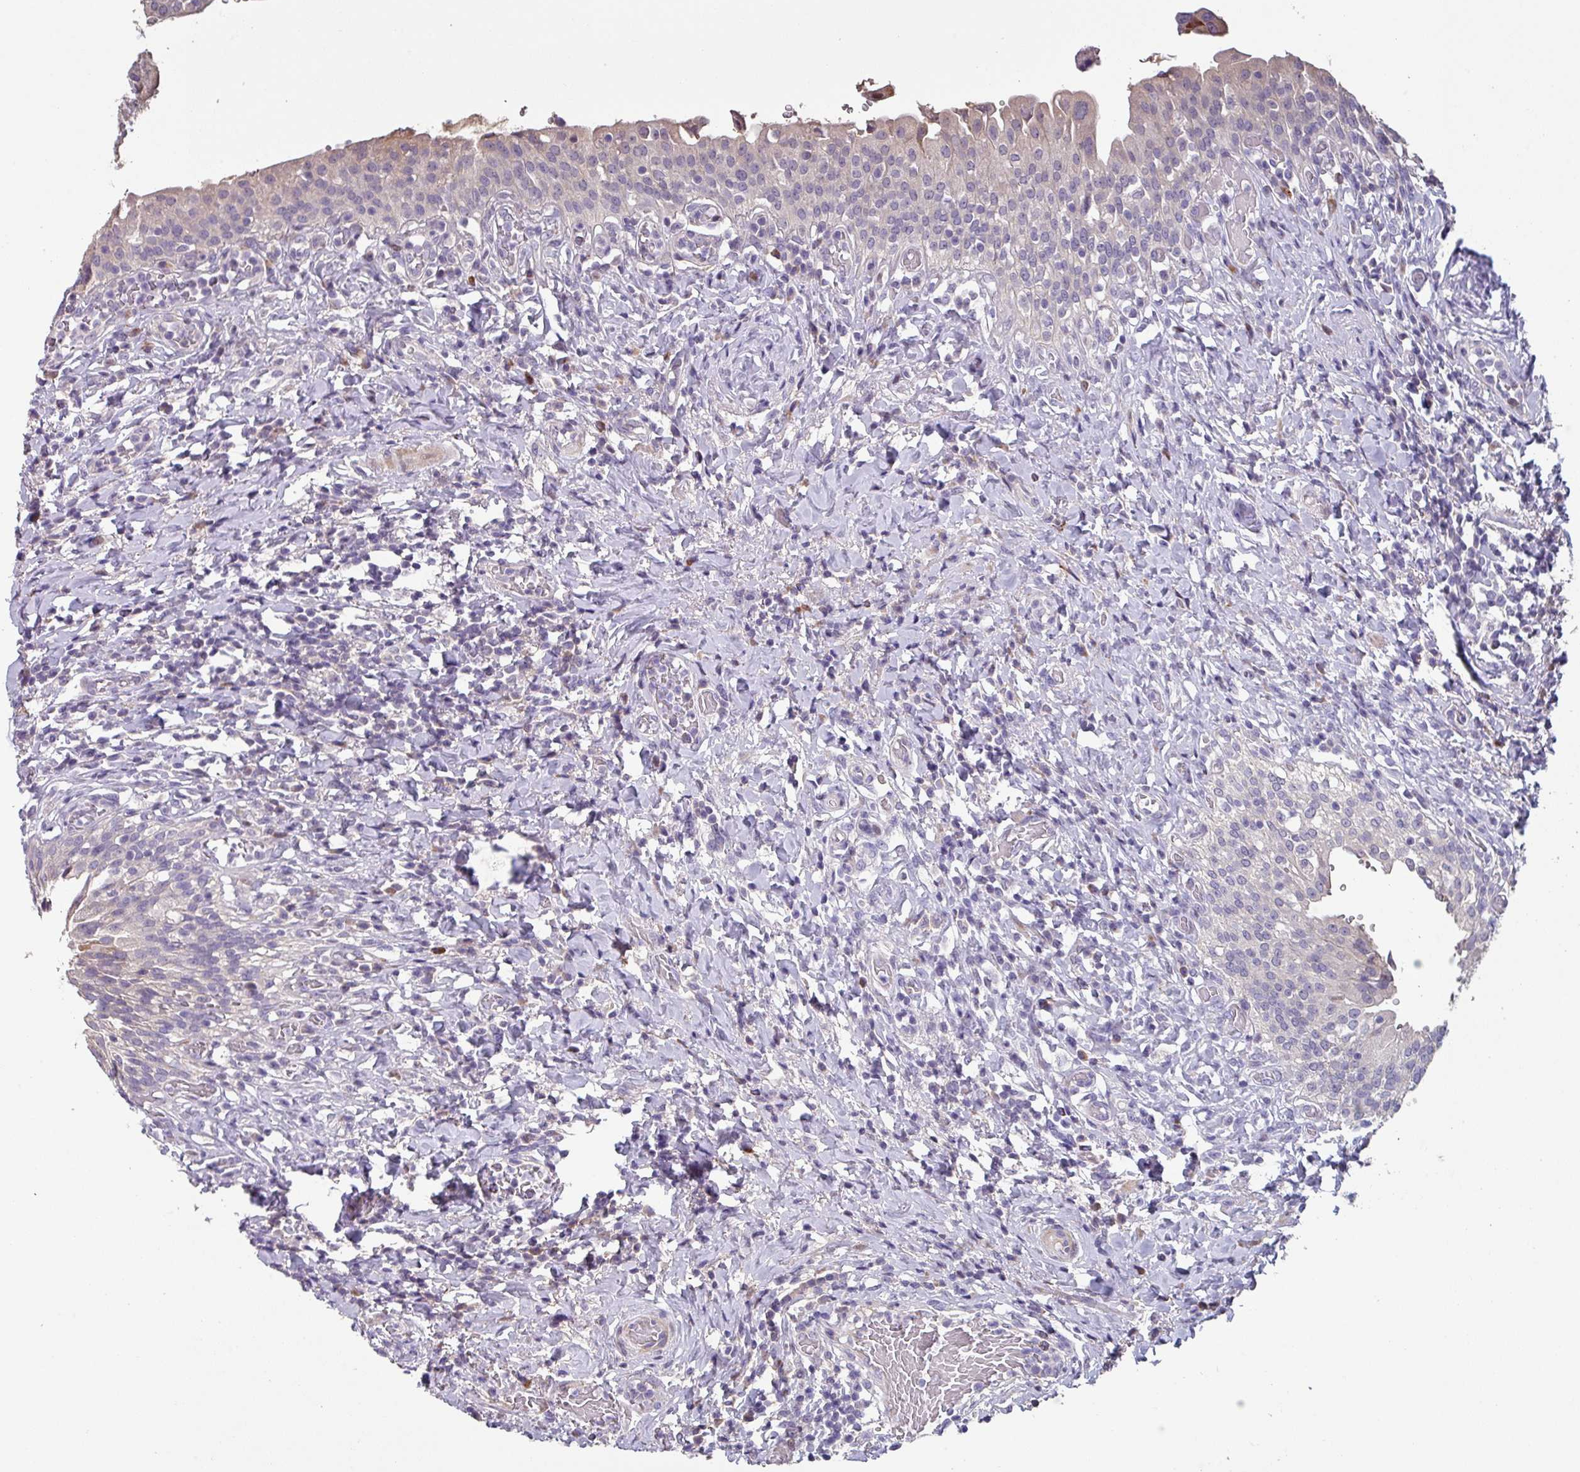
{"staining": {"intensity": "negative", "quantity": "none", "location": "none"}, "tissue": "urinary bladder", "cell_type": "Urothelial cells", "image_type": "normal", "snomed": [{"axis": "morphology", "description": "Normal tissue, NOS"}, {"axis": "morphology", "description": "Inflammation, NOS"}, {"axis": "topography", "description": "Urinary bladder"}], "caption": "The IHC image has no significant staining in urothelial cells of urinary bladder.", "gene": "KLHL3", "patient": {"sex": "male", "age": 64}}